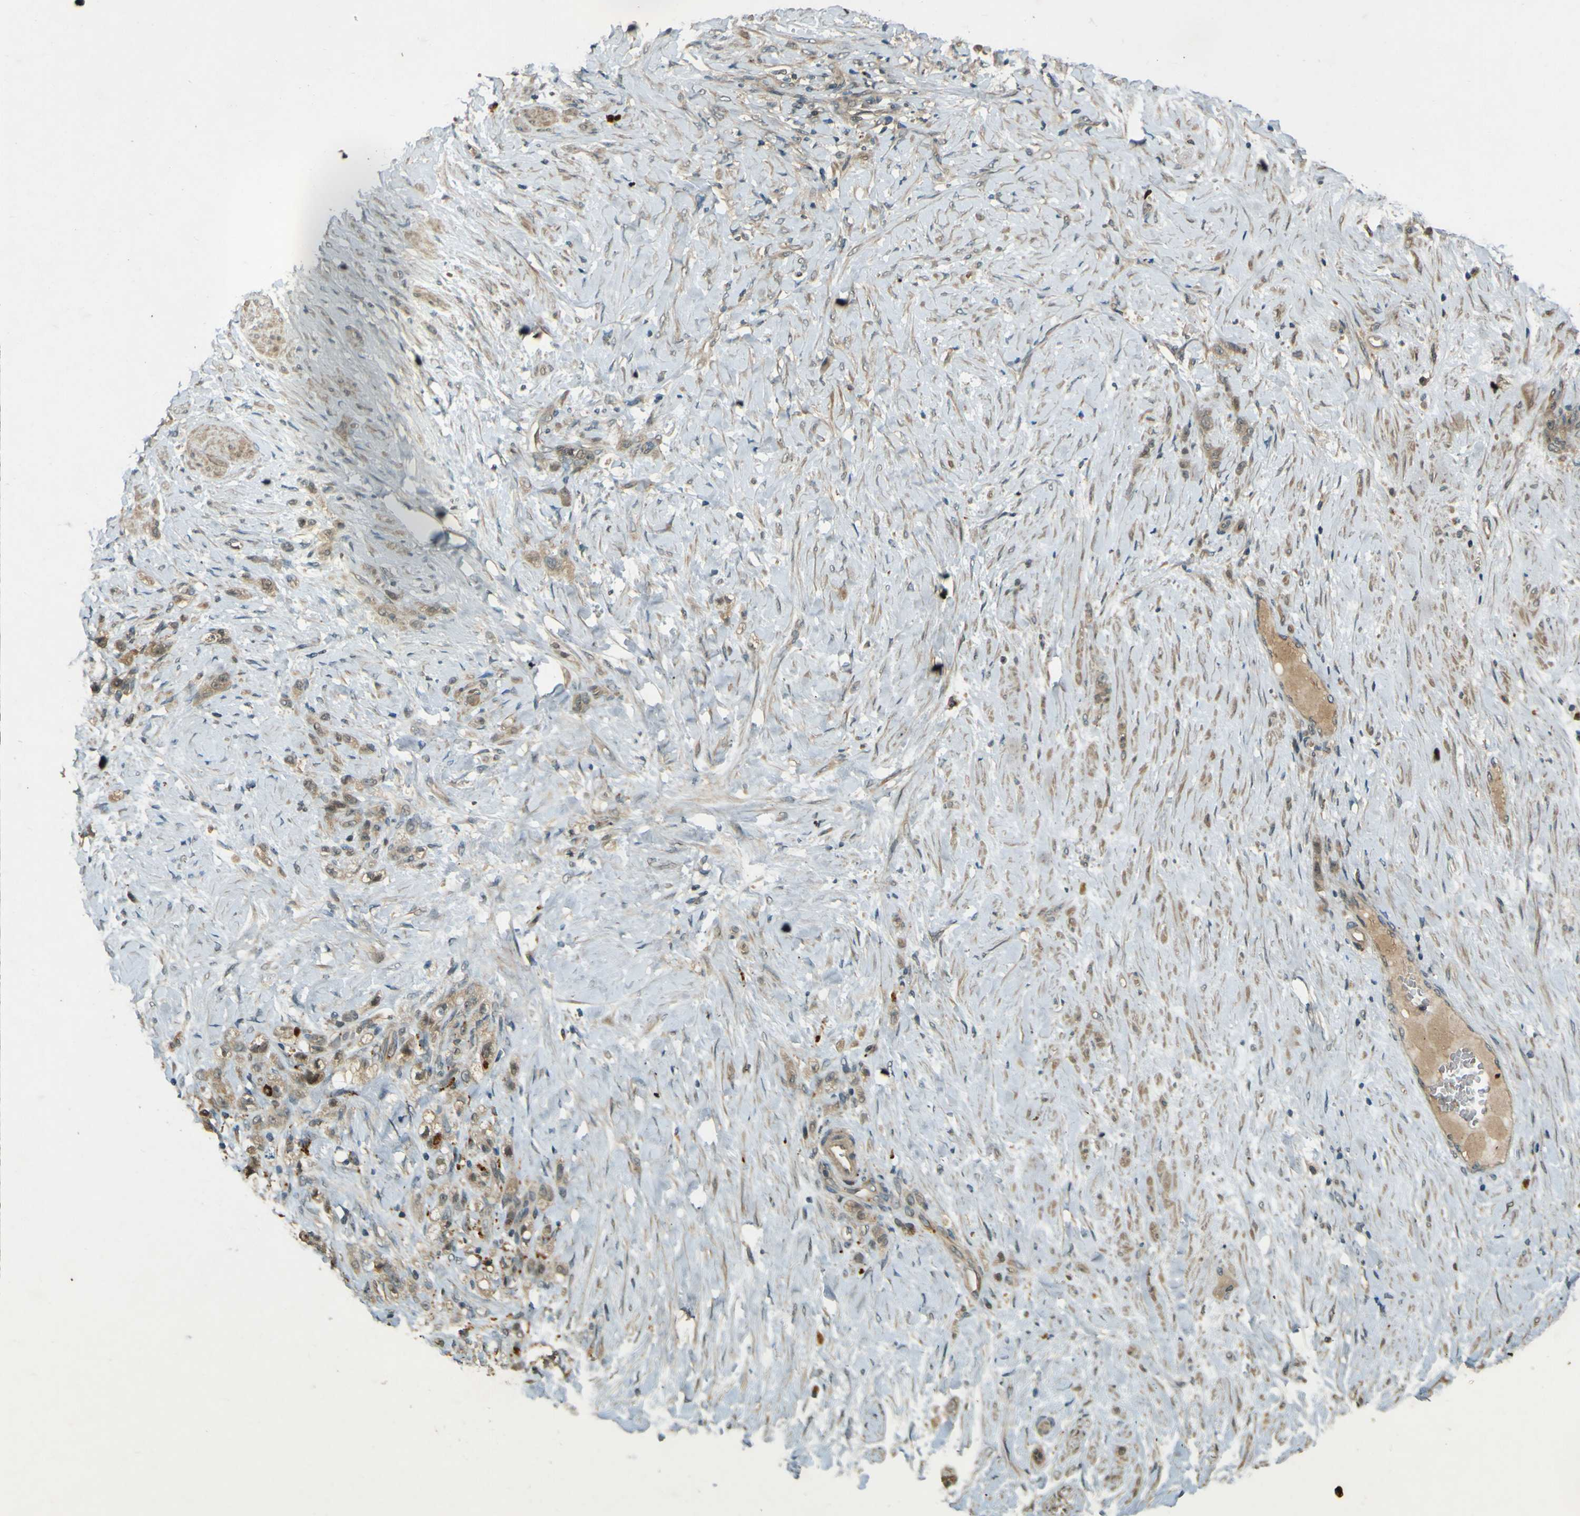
{"staining": {"intensity": "weak", "quantity": ">75%", "location": "cytoplasmic/membranous"}, "tissue": "stomach cancer", "cell_type": "Tumor cells", "image_type": "cancer", "snomed": [{"axis": "morphology", "description": "Adenocarcinoma, NOS"}, {"axis": "topography", "description": "Stomach"}], "caption": "Immunohistochemistry photomicrograph of stomach cancer (adenocarcinoma) stained for a protein (brown), which displays low levels of weak cytoplasmic/membranous staining in approximately >75% of tumor cells.", "gene": "MPDZ", "patient": {"sex": "male", "age": 82}}